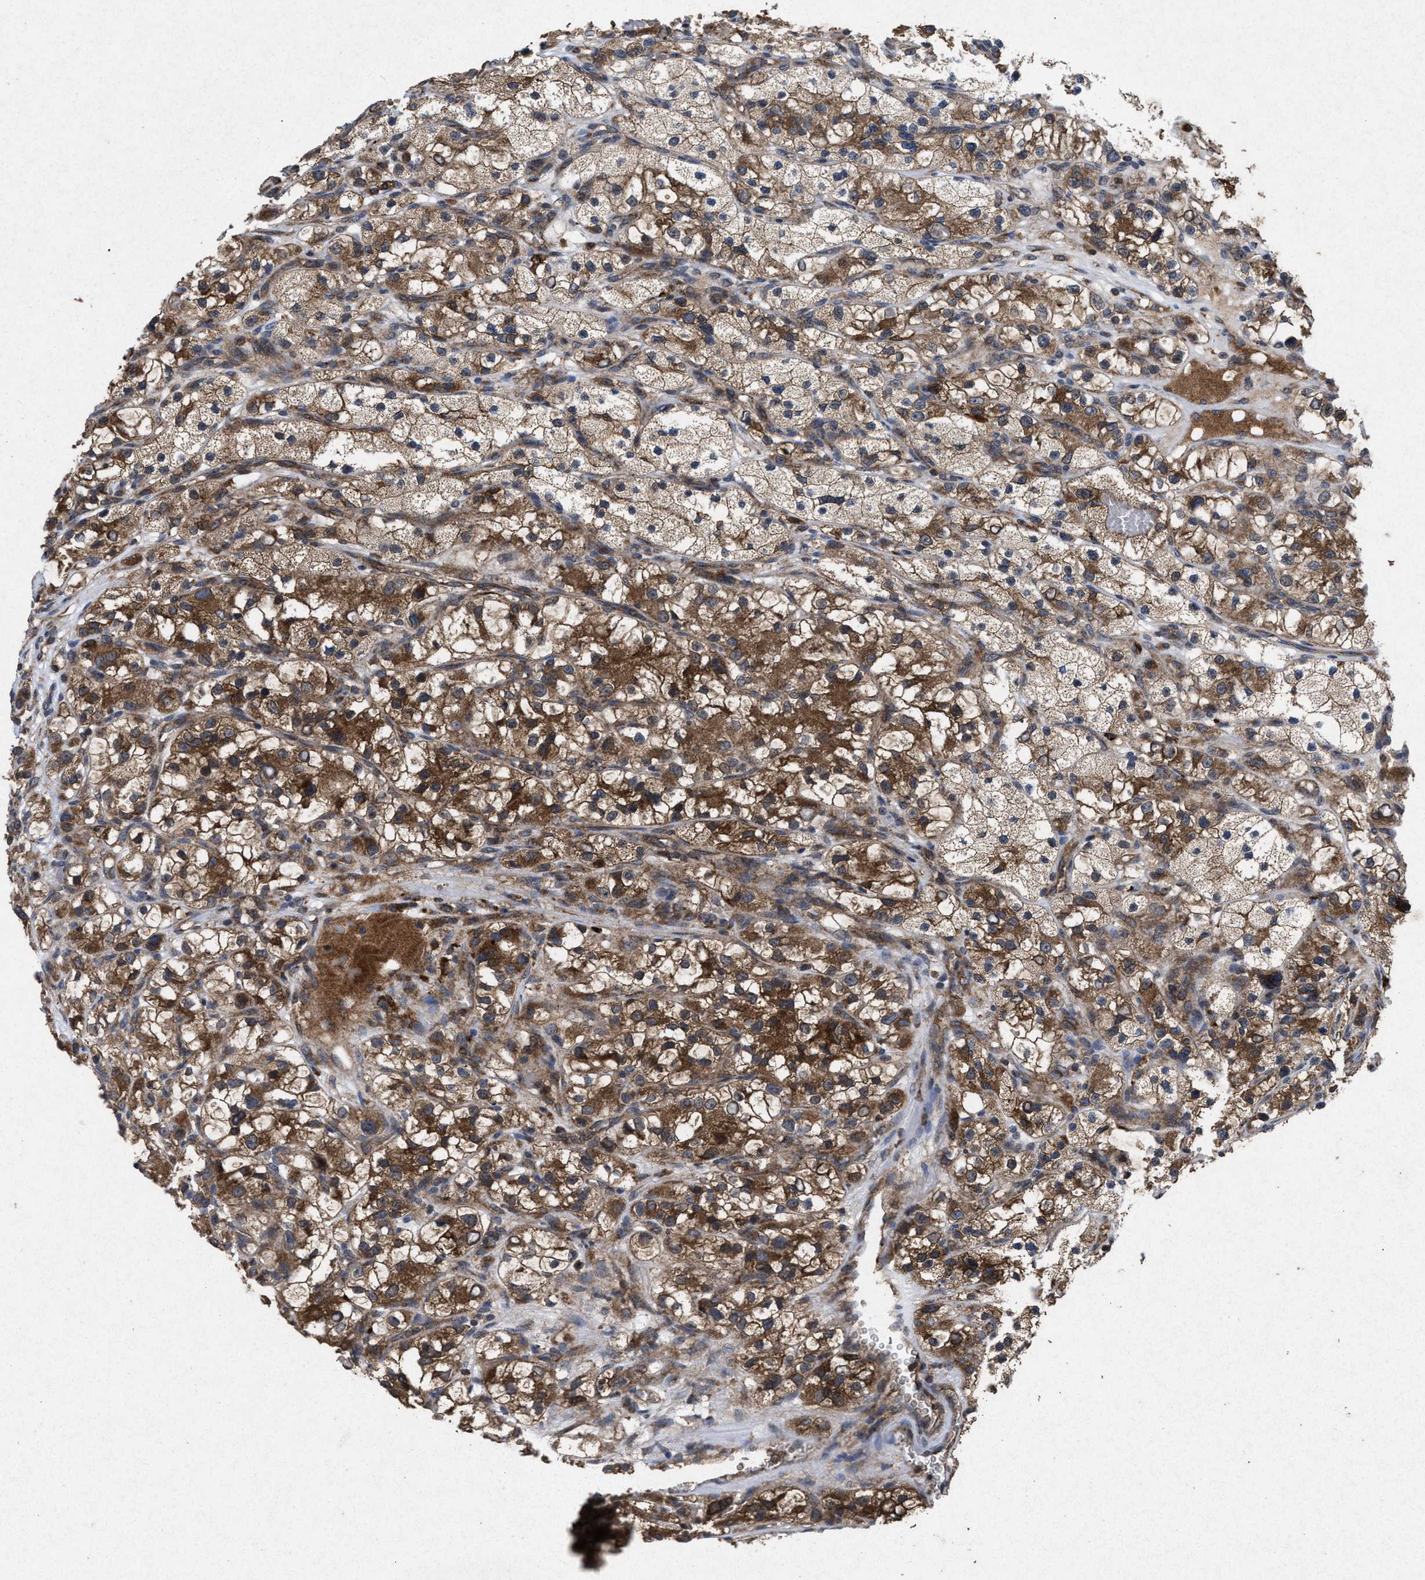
{"staining": {"intensity": "moderate", "quantity": ">75%", "location": "cytoplasmic/membranous"}, "tissue": "renal cancer", "cell_type": "Tumor cells", "image_type": "cancer", "snomed": [{"axis": "morphology", "description": "Adenocarcinoma, NOS"}, {"axis": "topography", "description": "Kidney"}], "caption": "Adenocarcinoma (renal) tissue exhibits moderate cytoplasmic/membranous expression in approximately >75% of tumor cells (Brightfield microscopy of DAB IHC at high magnification).", "gene": "MSI2", "patient": {"sex": "female", "age": 57}}